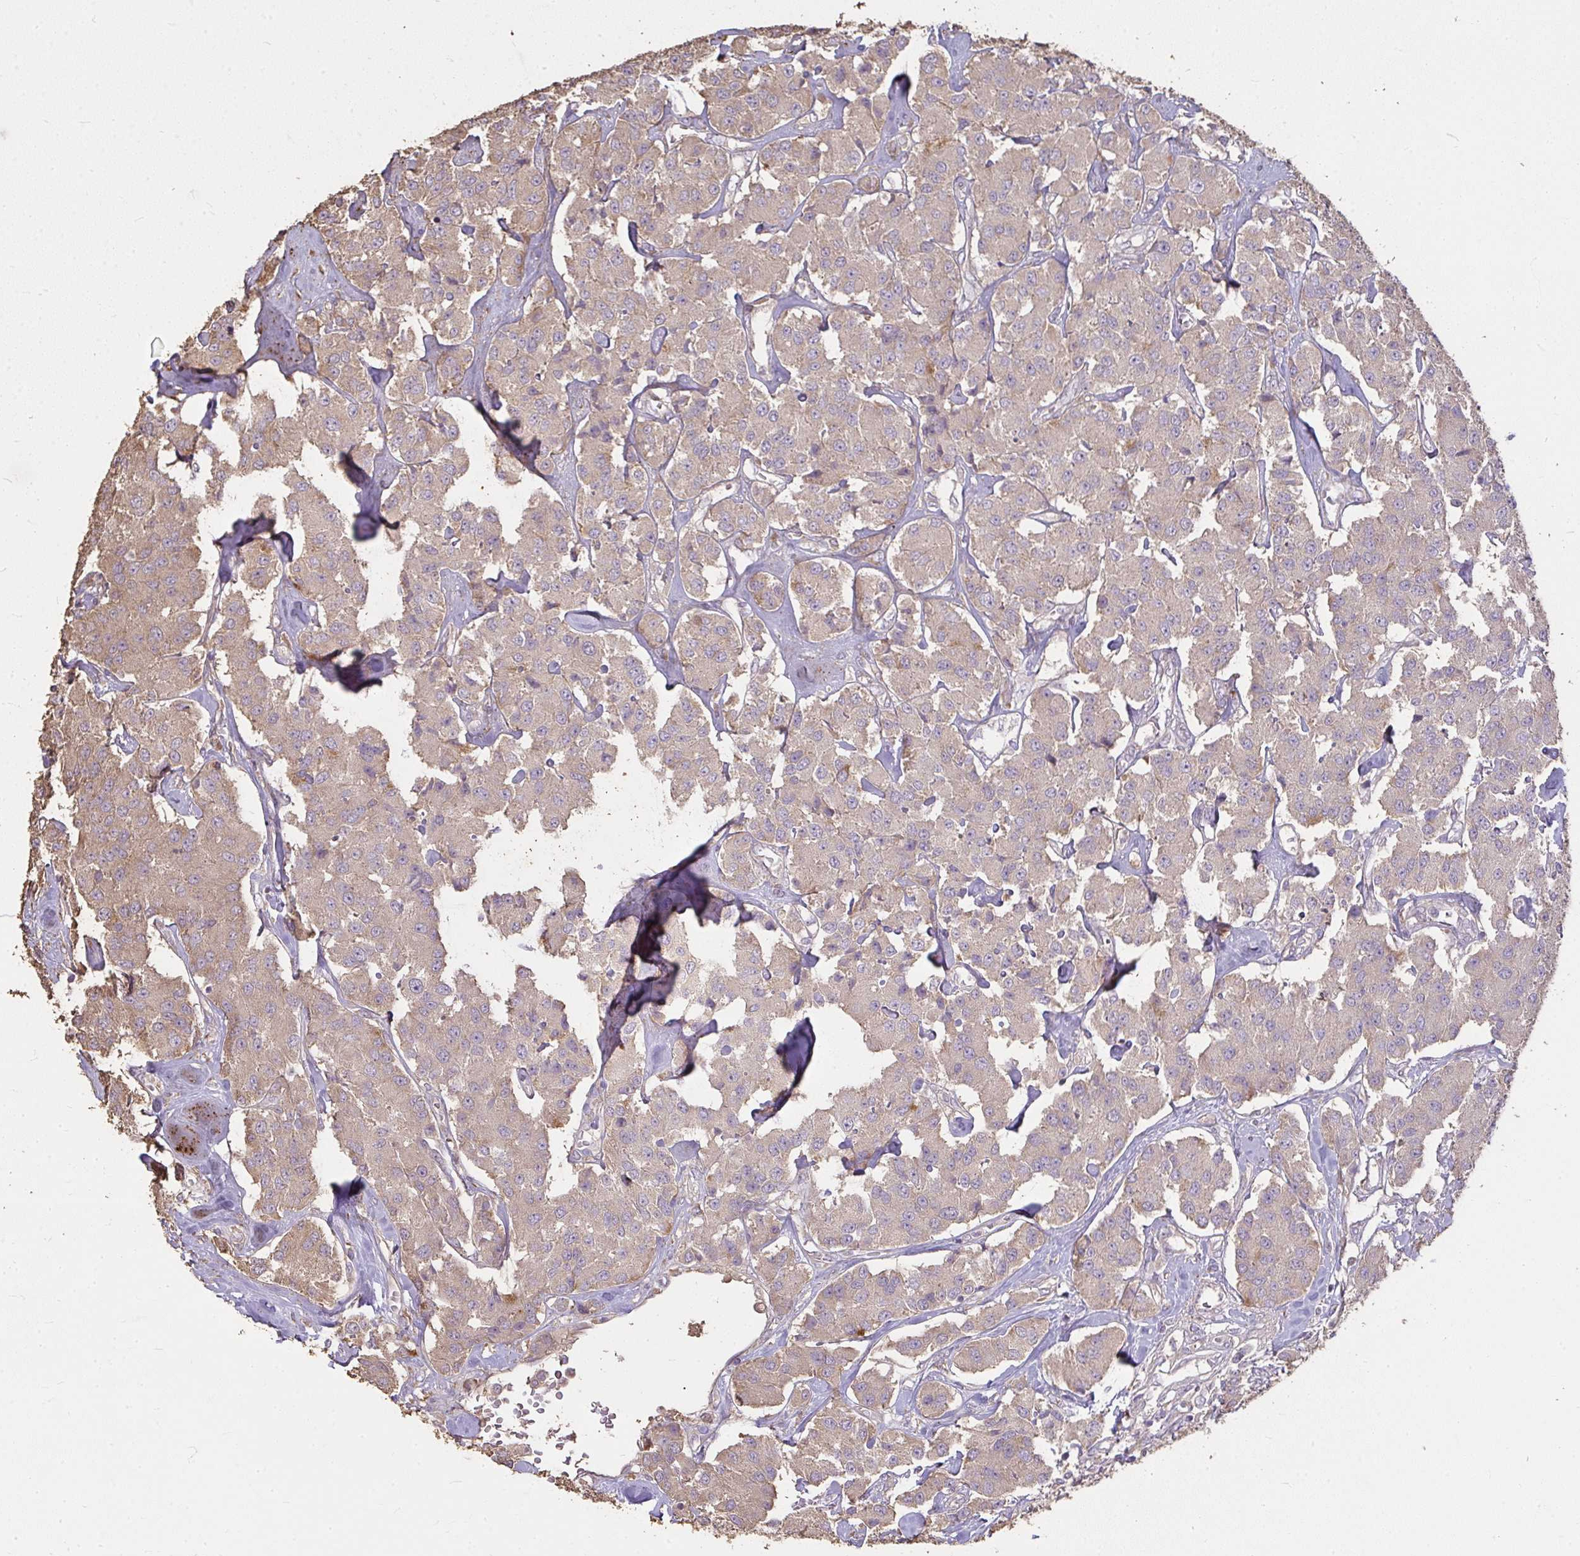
{"staining": {"intensity": "weak", "quantity": ">75%", "location": "cytoplasmic/membranous"}, "tissue": "carcinoid", "cell_type": "Tumor cells", "image_type": "cancer", "snomed": [{"axis": "morphology", "description": "Carcinoid, malignant, NOS"}, {"axis": "topography", "description": "Pancreas"}], "caption": "IHC staining of malignant carcinoid, which displays low levels of weak cytoplasmic/membranous positivity in about >75% of tumor cells indicating weak cytoplasmic/membranous protein positivity. The staining was performed using DAB (brown) for protein detection and nuclei were counterstained in hematoxylin (blue).", "gene": "BRINP3", "patient": {"sex": "male", "age": 41}}